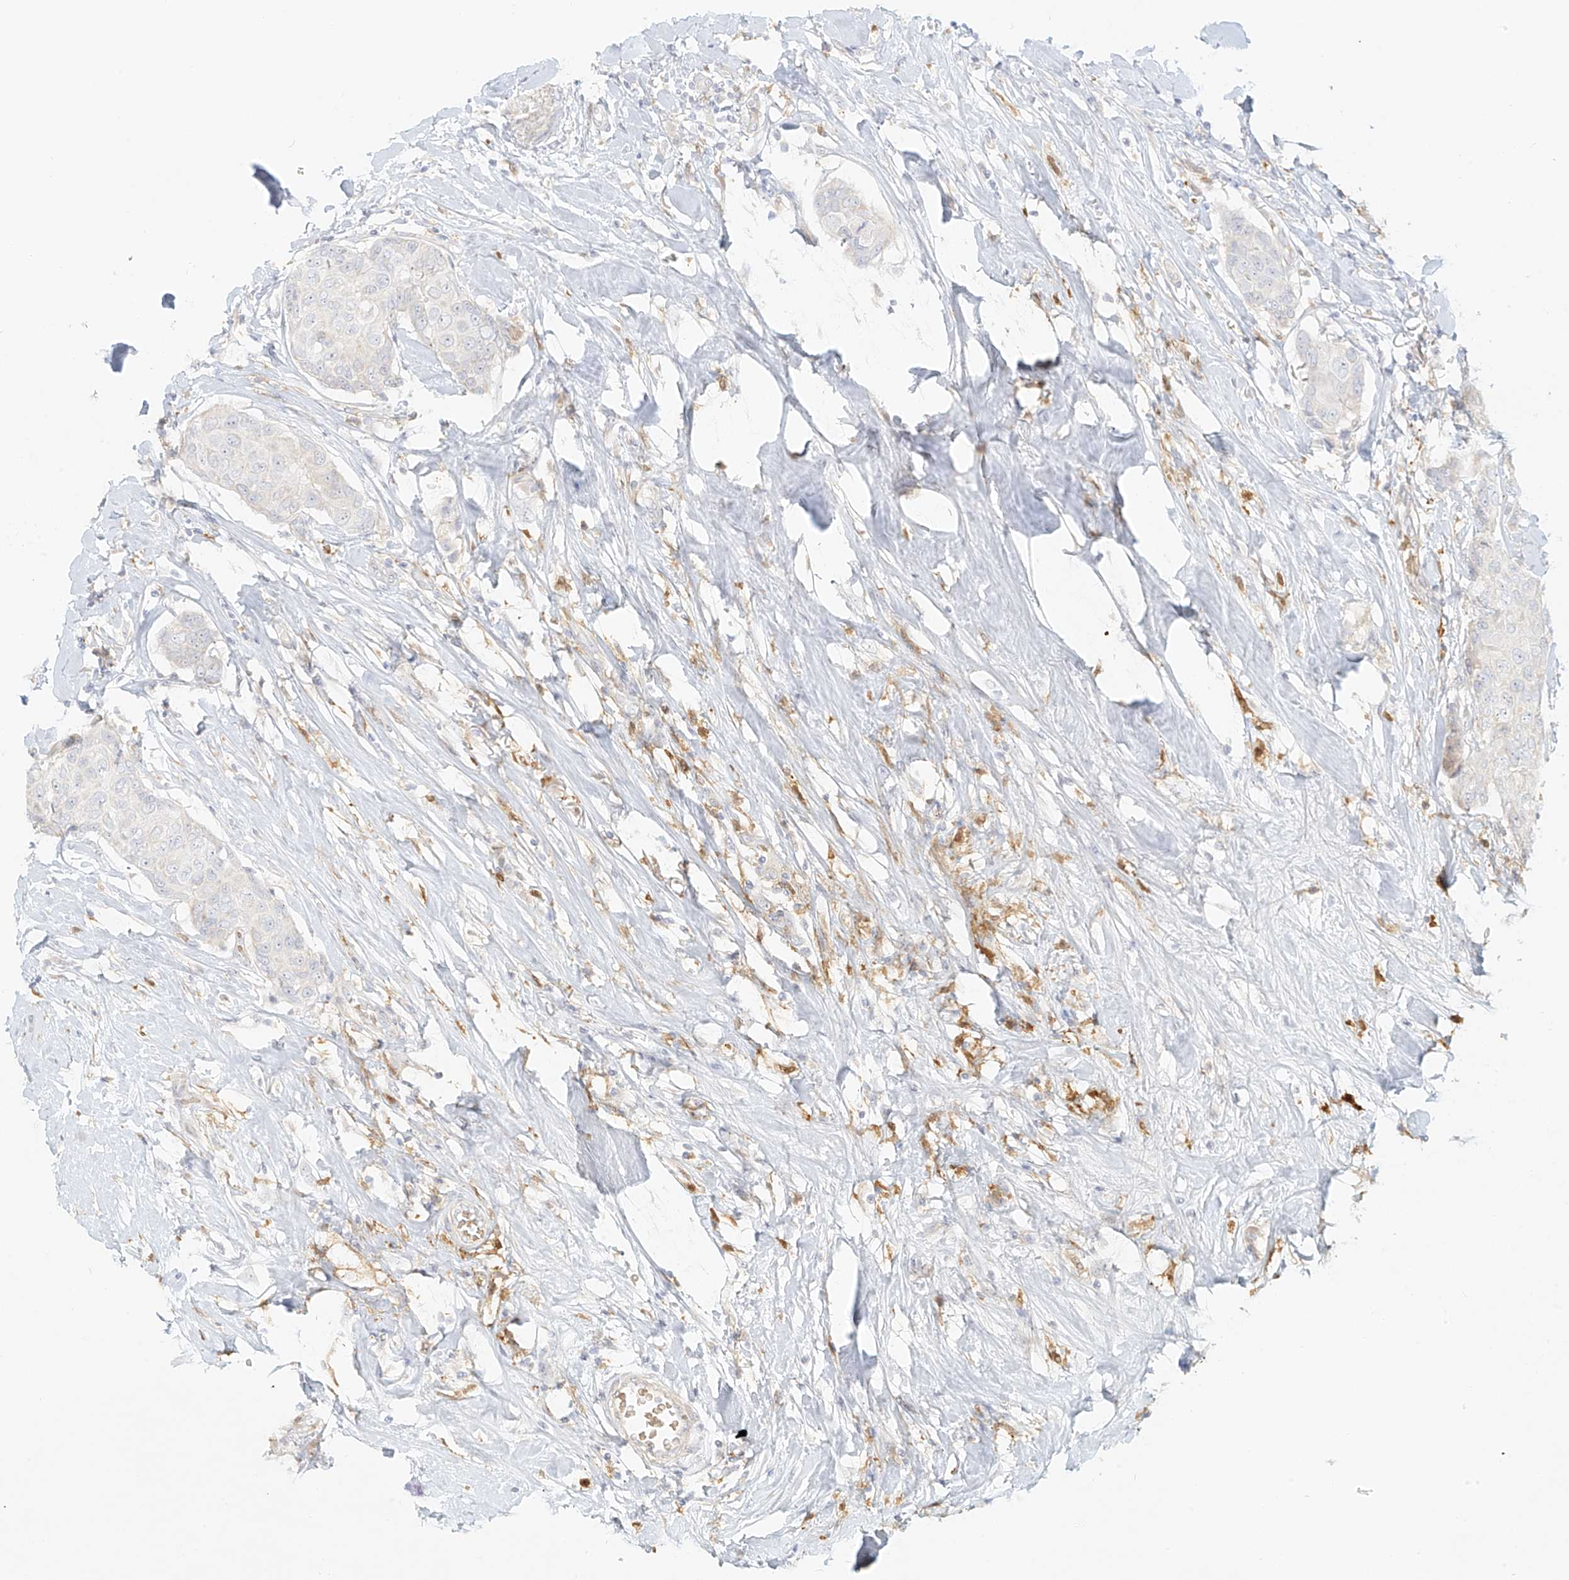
{"staining": {"intensity": "negative", "quantity": "none", "location": "none"}, "tissue": "breast cancer", "cell_type": "Tumor cells", "image_type": "cancer", "snomed": [{"axis": "morphology", "description": "Duct carcinoma"}, {"axis": "topography", "description": "Breast"}], "caption": "This is an IHC photomicrograph of breast cancer (invasive ductal carcinoma). There is no positivity in tumor cells.", "gene": "UPK1B", "patient": {"sex": "female", "age": 80}}